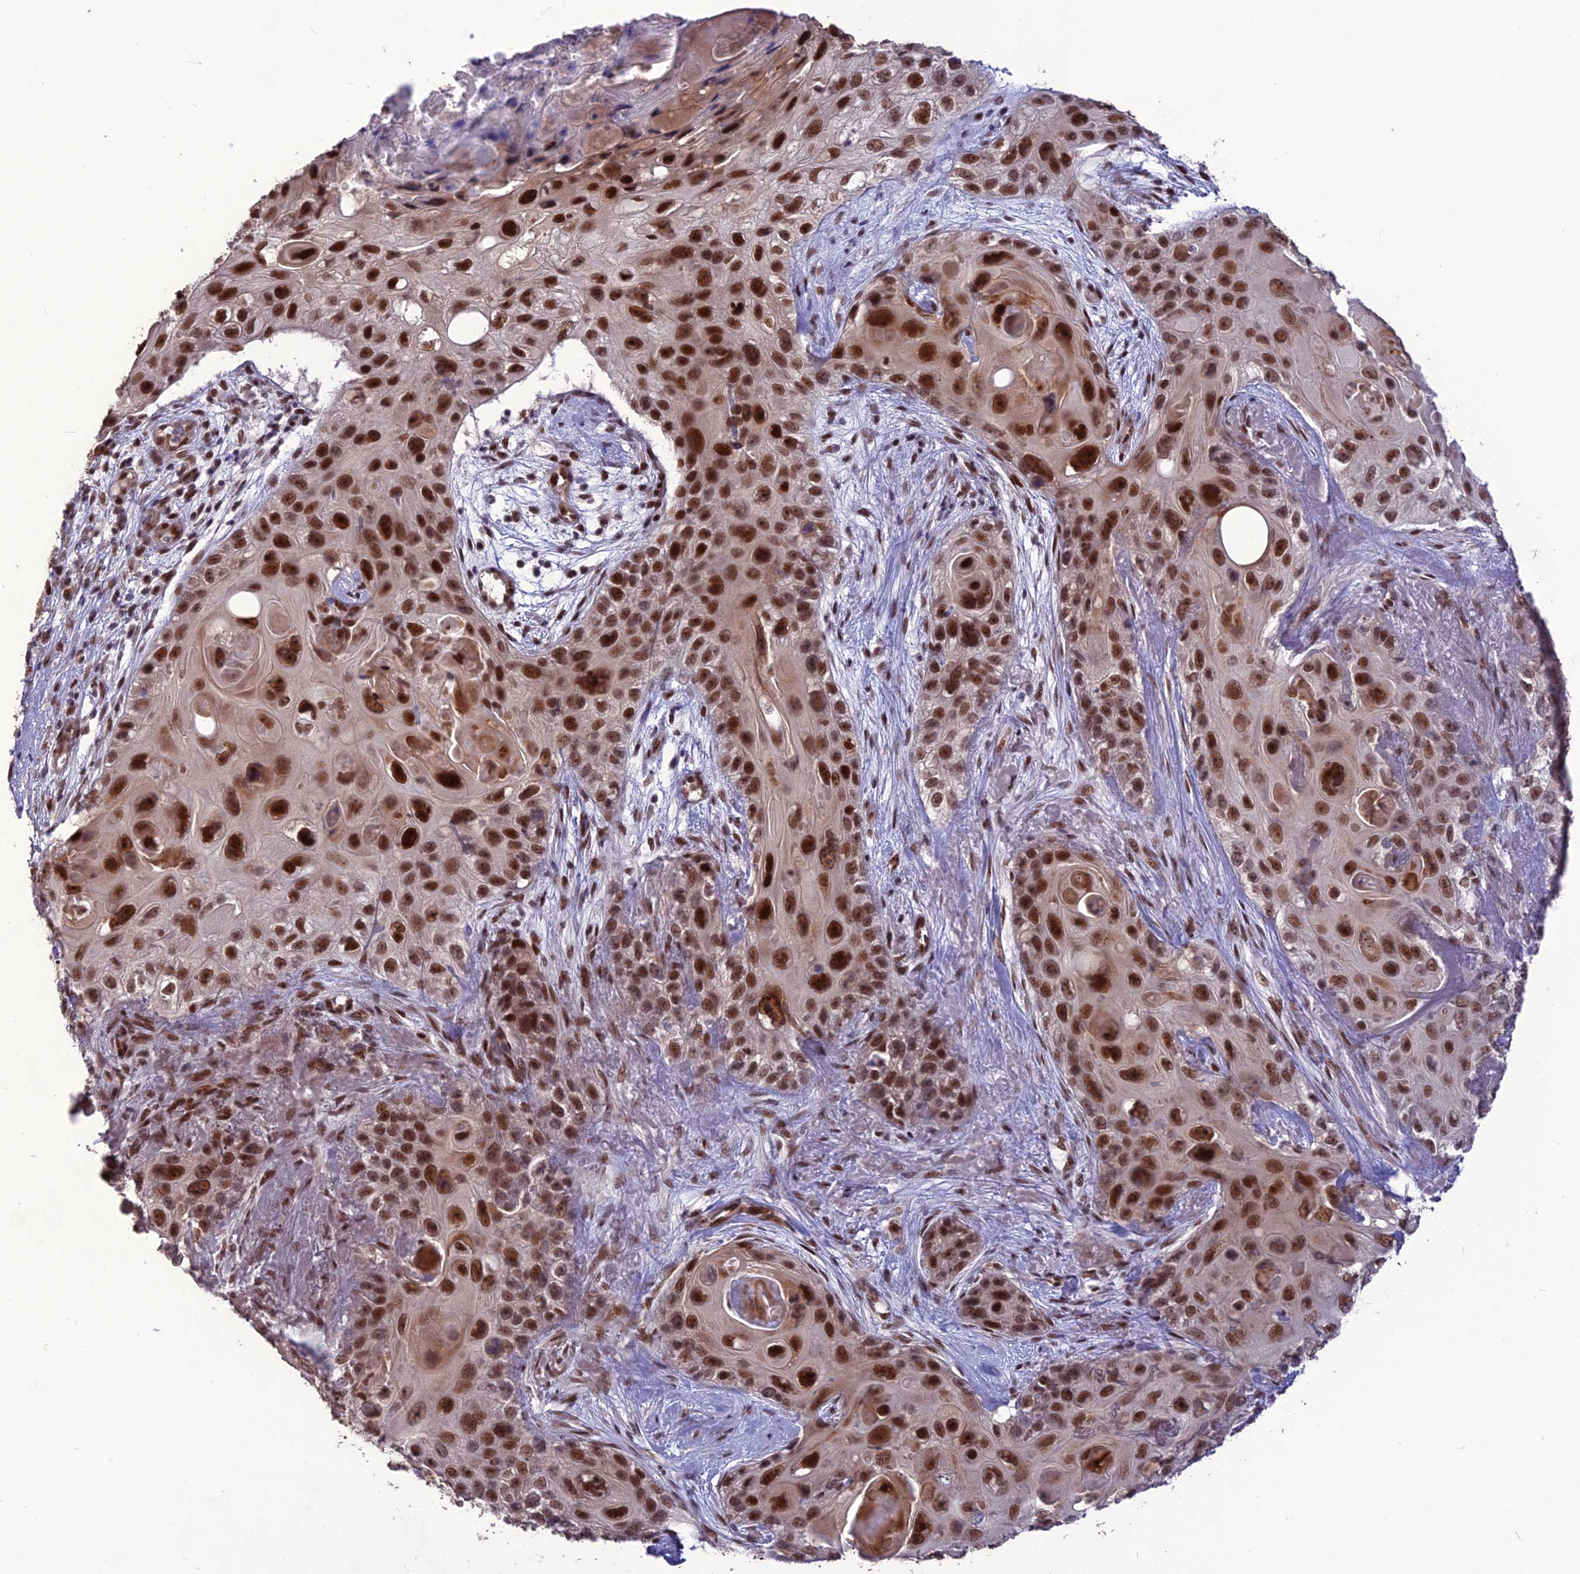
{"staining": {"intensity": "strong", "quantity": ">75%", "location": "nuclear"}, "tissue": "skin cancer", "cell_type": "Tumor cells", "image_type": "cancer", "snomed": [{"axis": "morphology", "description": "Normal tissue, NOS"}, {"axis": "morphology", "description": "Squamous cell carcinoma, NOS"}, {"axis": "topography", "description": "Skin"}], "caption": "Immunohistochemical staining of human skin squamous cell carcinoma displays strong nuclear protein expression in approximately >75% of tumor cells. Using DAB (brown) and hematoxylin (blue) stains, captured at high magnification using brightfield microscopy.", "gene": "DIS3", "patient": {"sex": "male", "age": 72}}